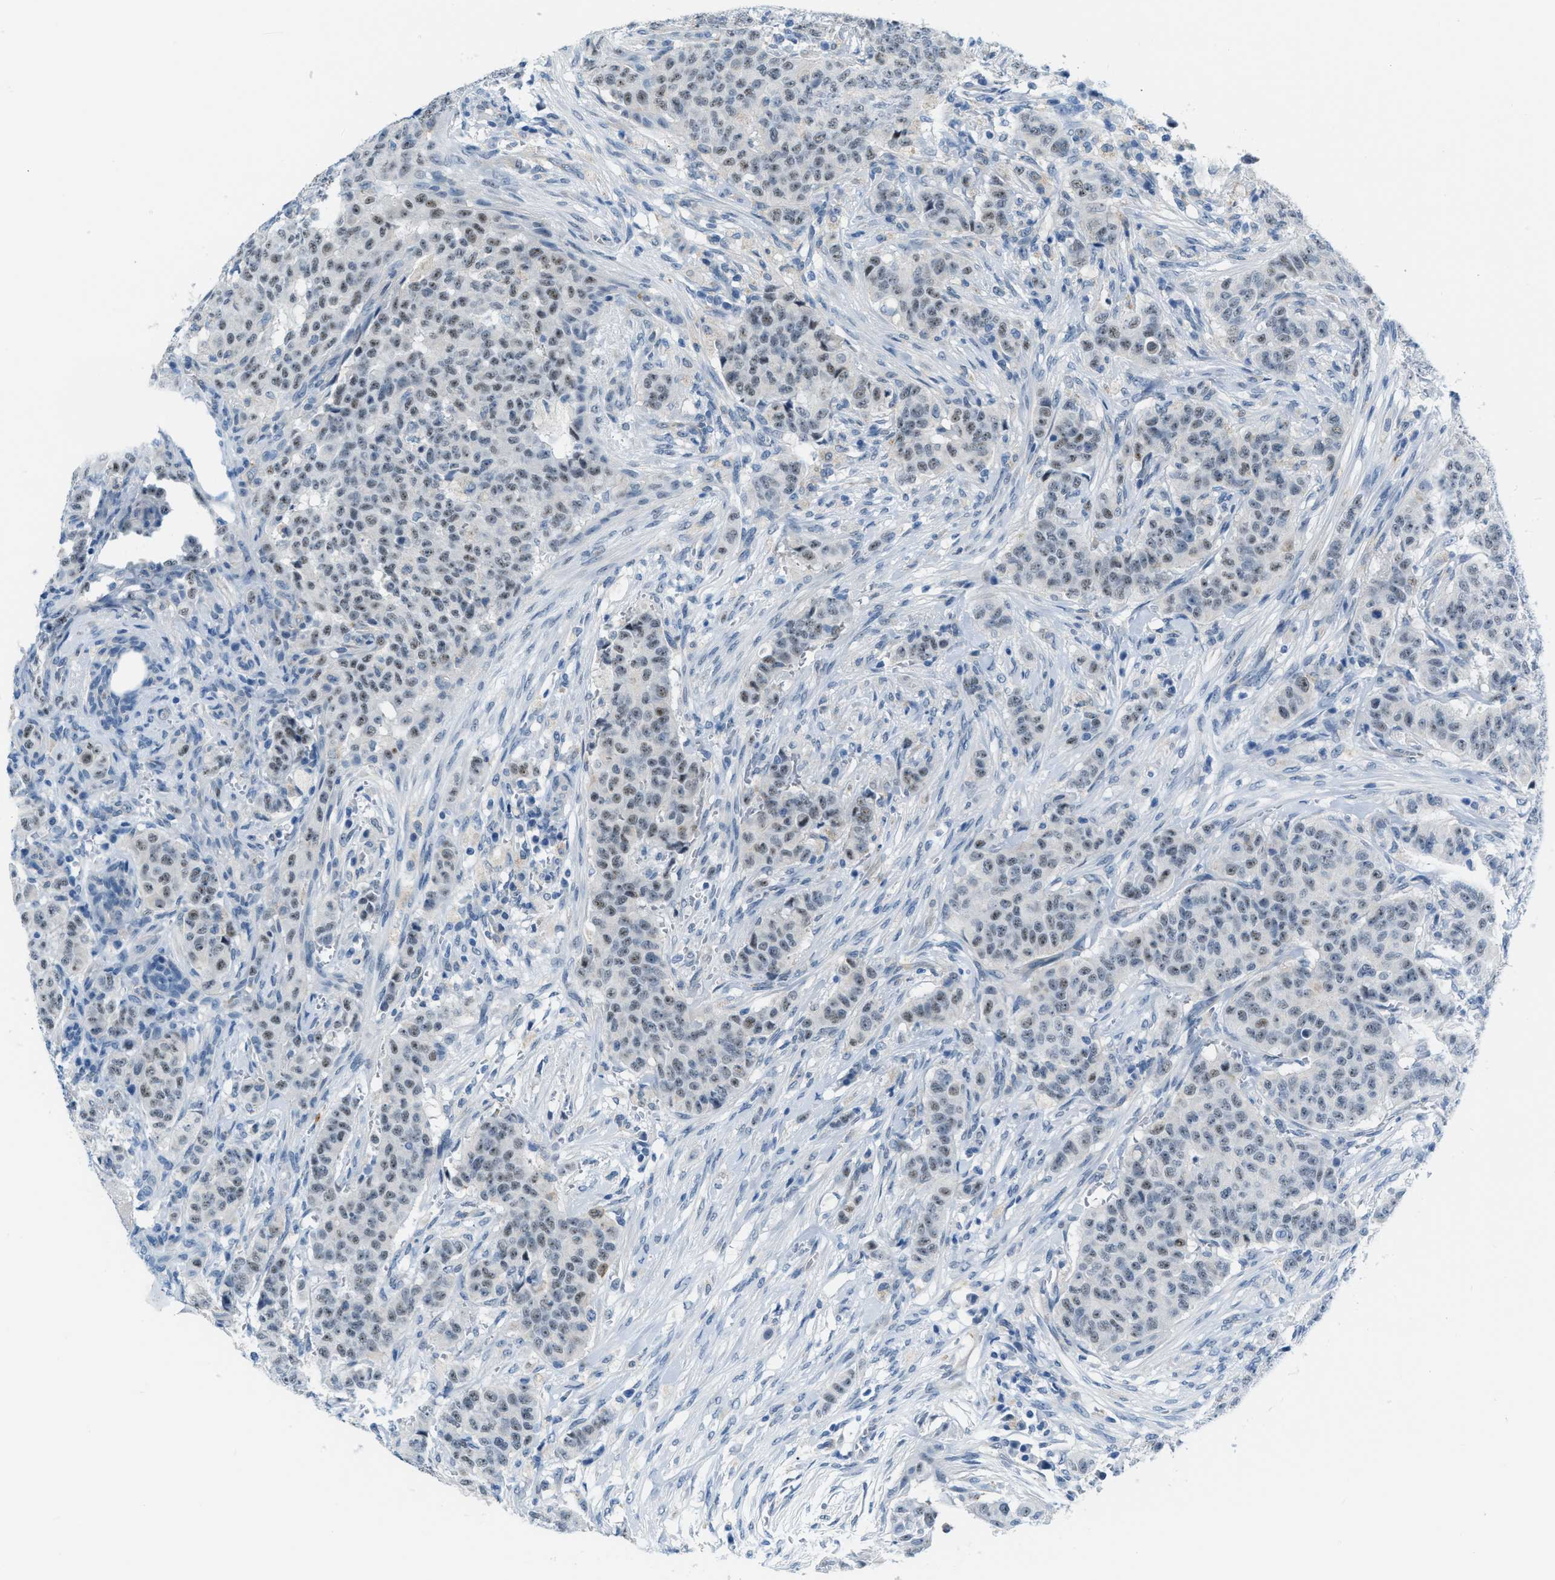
{"staining": {"intensity": "weak", "quantity": "25%-75%", "location": "nuclear"}, "tissue": "breast cancer", "cell_type": "Tumor cells", "image_type": "cancer", "snomed": [{"axis": "morphology", "description": "Normal tissue, NOS"}, {"axis": "morphology", "description": "Duct carcinoma"}, {"axis": "topography", "description": "Breast"}], "caption": "Protein expression by IHC reveals weak nuclear staining in about 25%-75% of tumor cells in breast infiltrating ductal carcinoma. (DAB IHC with brightfield microscopy, high magnification).", "gene": "PHRF1", "patient": {"sex": "female", "age": 40}}